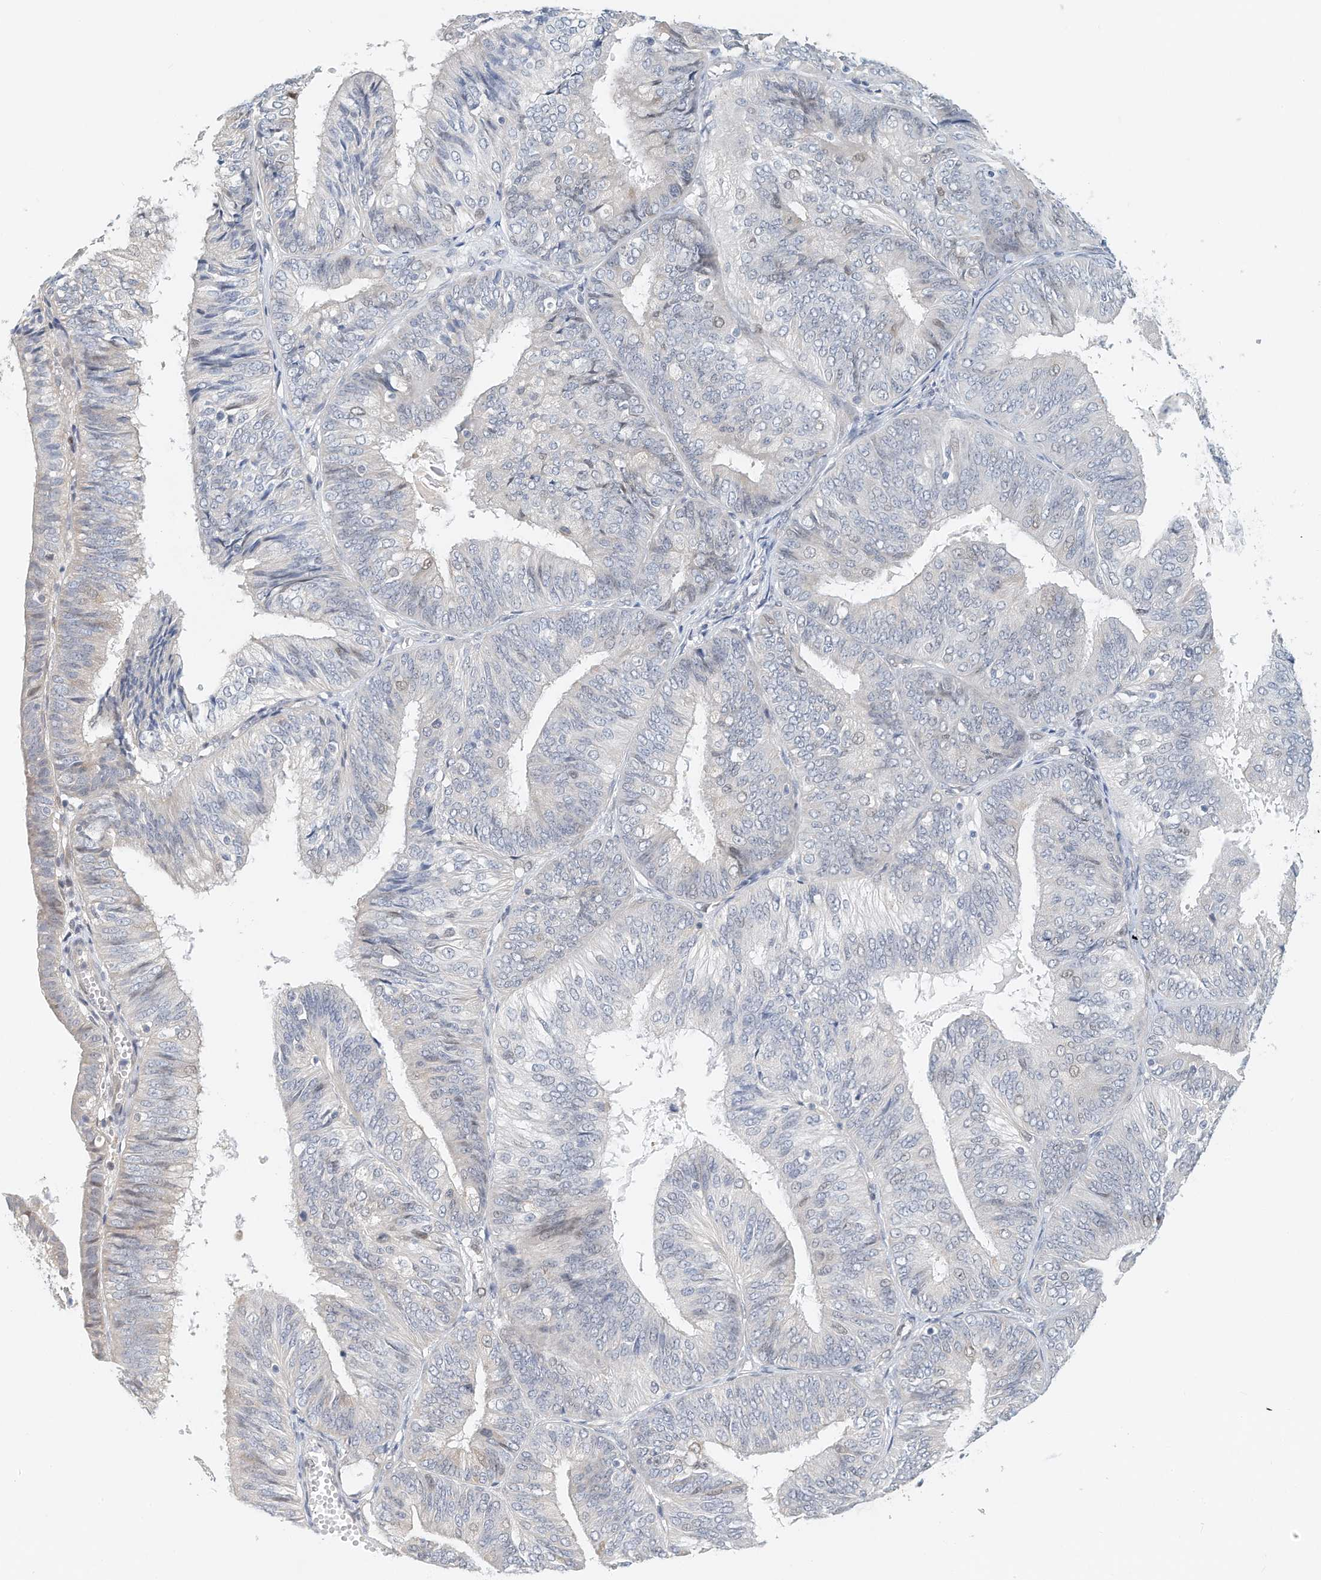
{"staining": {"intensity": "negative", "quantity": "none", "location": "none"}, "tissue": "endometrial cancer", "cell_type": "Tumor cells", "image_type": "cancer", "snomed": [{"axis": "morphology", "description": "Adenocarcinoma, NOS"}, {"axis": "topography", "description": "Endometrium"}], "caption": "An image of human adenocarcinoma (endometrial) is negative for staining in tumor cells.", "gene": "ARHGAP28", "patient": {"sex": "female", "age": 58}}